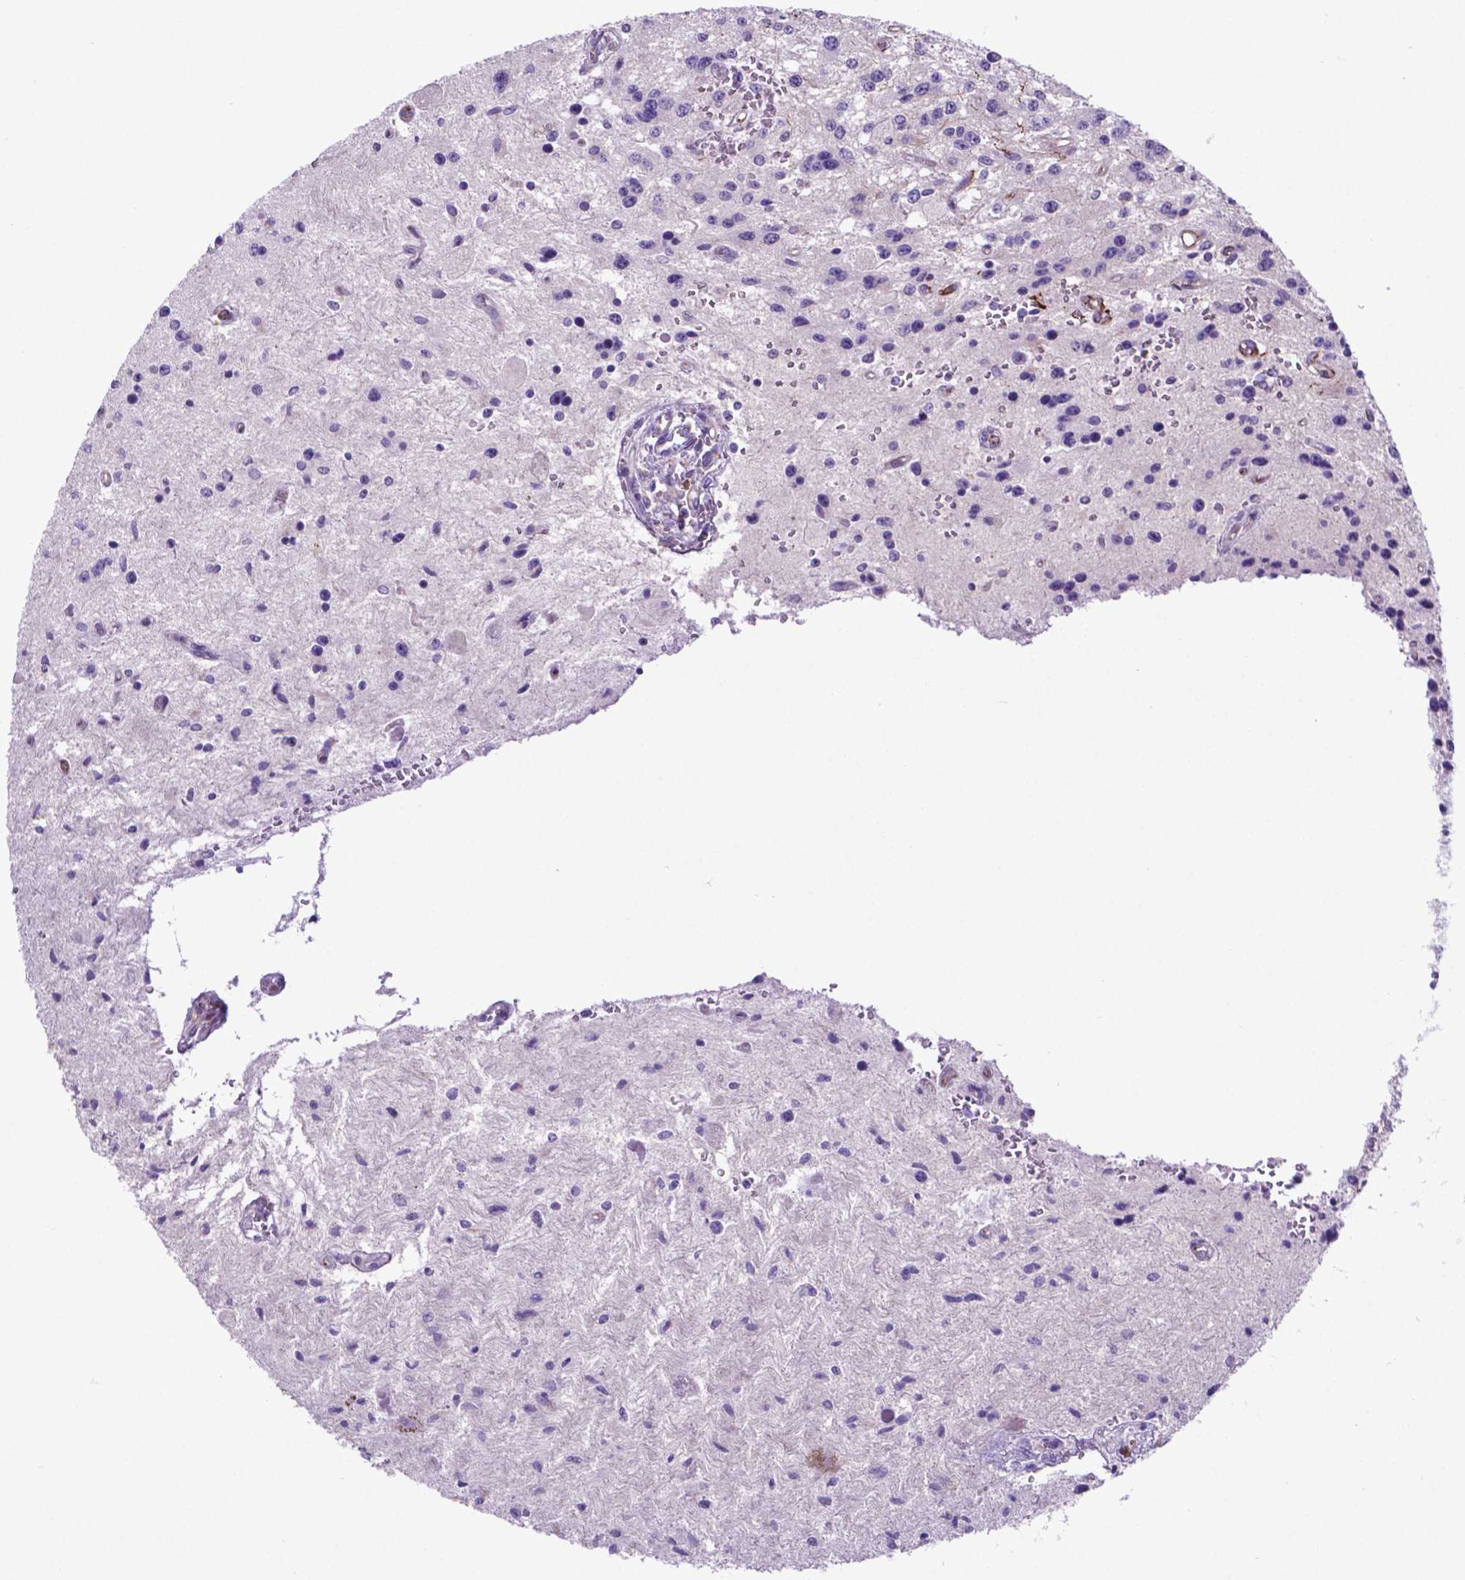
{"staining": {"intensity": "negative", "quantity": "none", "location": "none"}, "tissue": "glioma", "cell_type": "Tumor cells", "image_type": "cancer", "snomed": [{"axis": "morphology", "description": "Glioma, malignant, Low grade"}, {"axis": "topography", "description": "Cerebellum"}], "caption": "The immunohistochemistry histopathology image has no significant expression in tumor cells of glioma tissue. (DAB immunohistochemistry (IHC) visualized using brightfield microscopy, high magnification).", "gene": "LZTR1", "patient": {"sex": "female", "age": 14}}